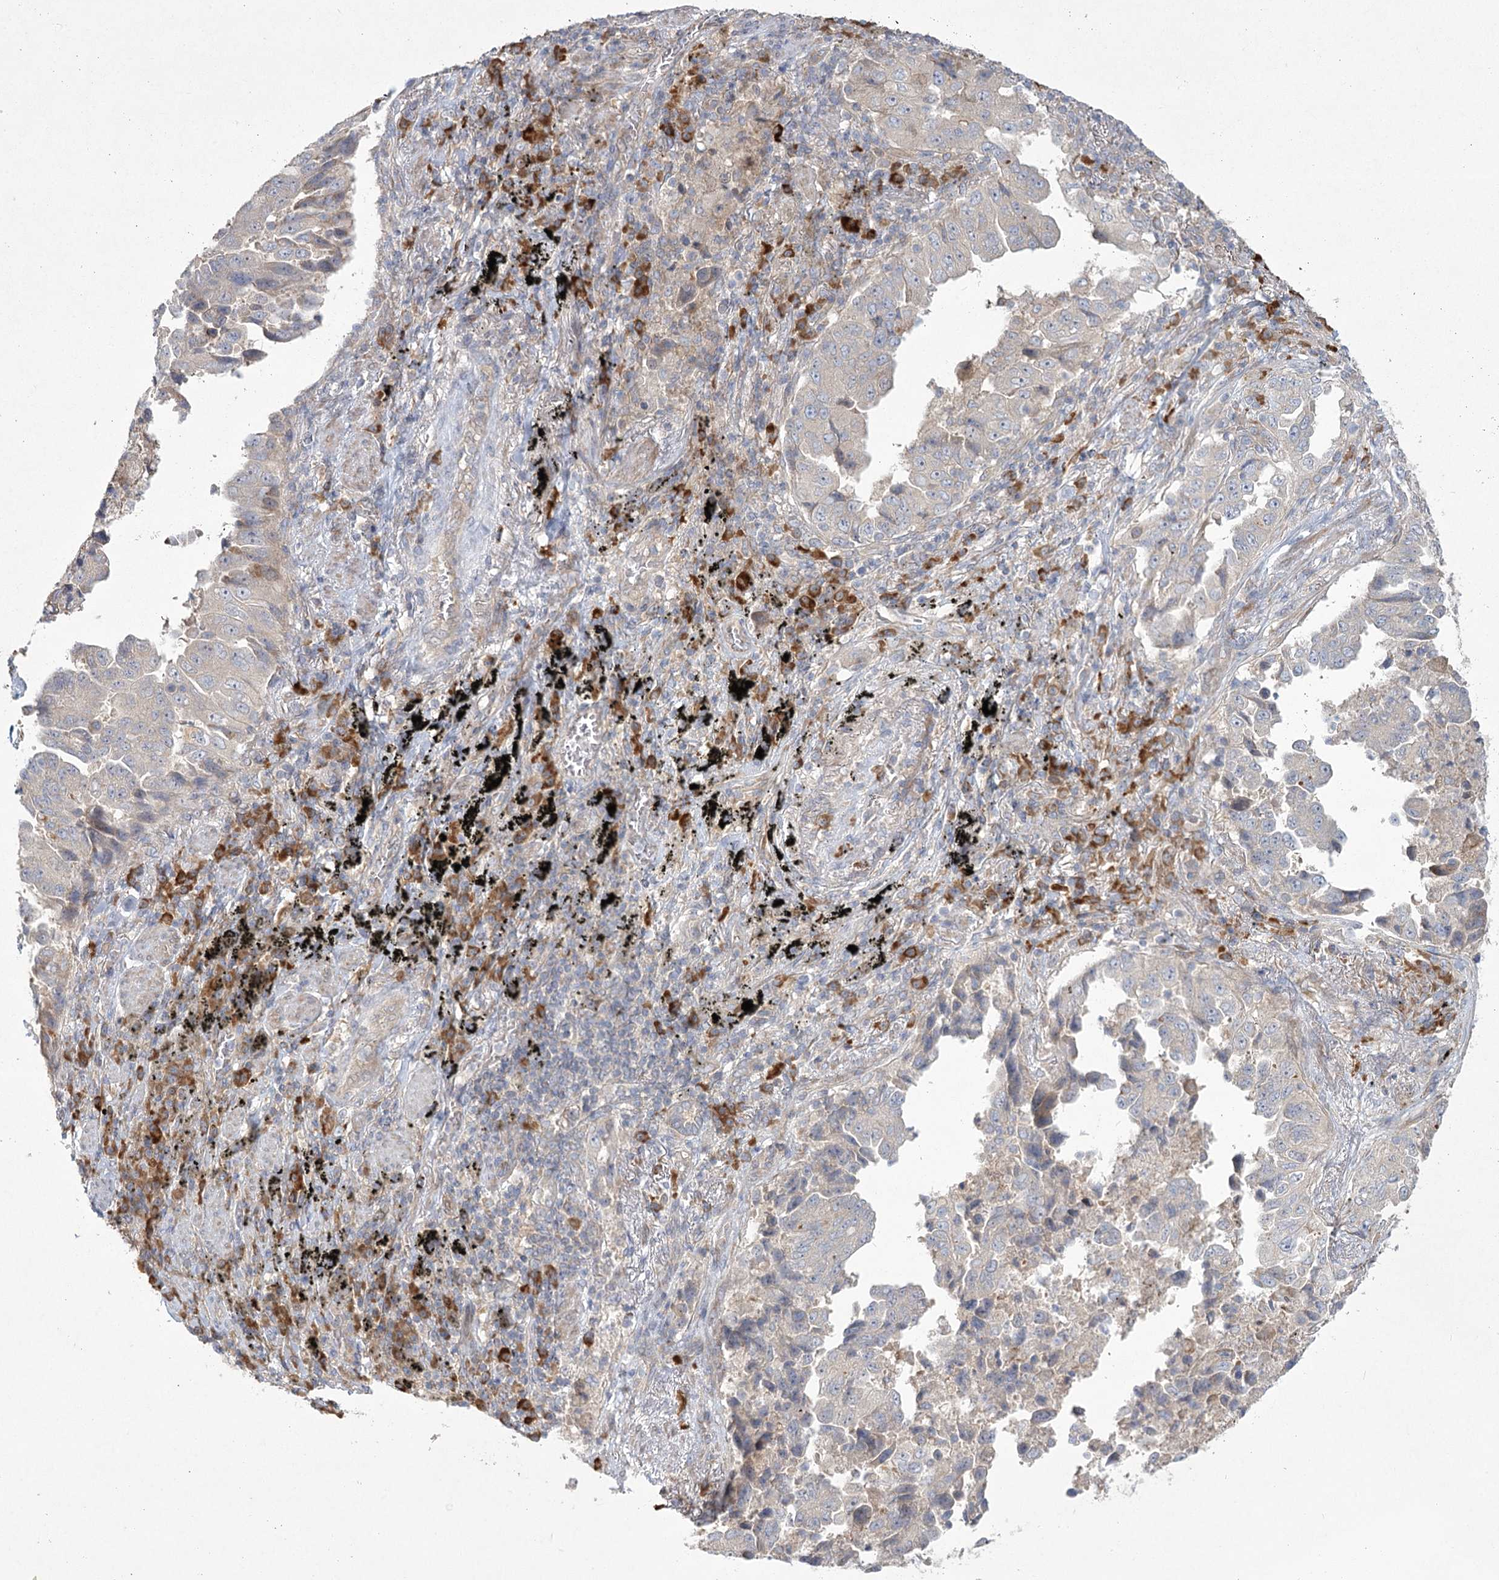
{"staining": {"intensity": "negative", "quantity": "none", "location": "none"}, "tissue": "lung cancer", "cell_type": "Tumor cells", "image_type": "cancer", "snomed": [{"axis": "morphology", "description": "Adenocarcinoma, NOS"}, {"axis": "topography", "description": "Lung"}], "caption": "This micrograph is of lung cancer stained with IHC to label a protein in brown with the nuclei are counter-stained blue. There is no staining in tumor cells.", "gene": "CAMTA1", "patient": {"sex": "female", "age": 51}}